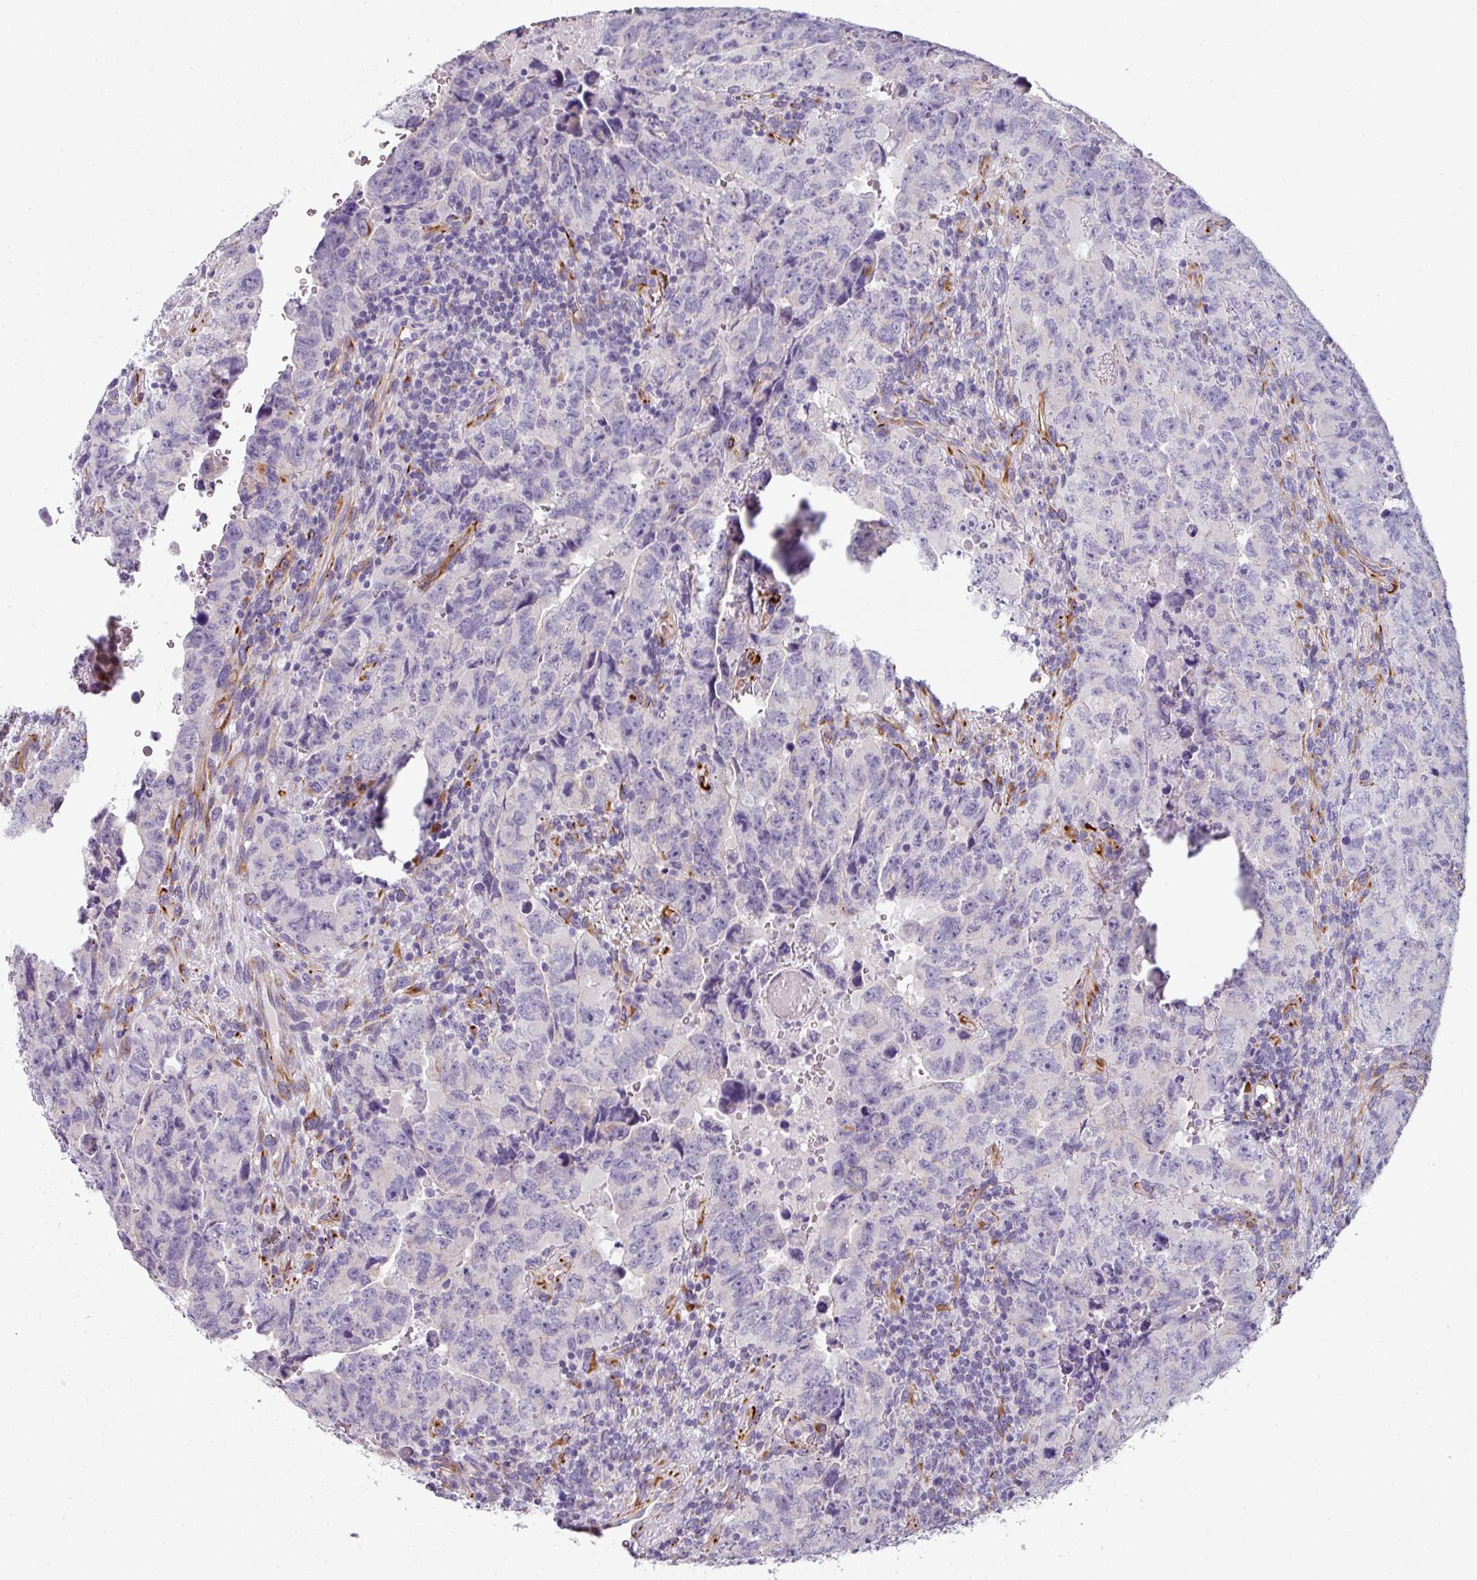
{"staining": {"intensity": "negative", "quantity": "none", "location": "none"}, "tissue": "testis cancer", "cell_type": "Tumor cells", "image_type": "cancer", "snomed": [{"axis": "morphology", "description": "Carcinoma, Embryonal, NOS"}, {"axis": "topography", "description": "Testis"}], "caption": "A micrograph of testis embryonal carcinoma stained for a protein exhibits no brown staining in tumor cells.", "gene": "SLC17A7", "patient": {"sex": "male", "age": 24}}